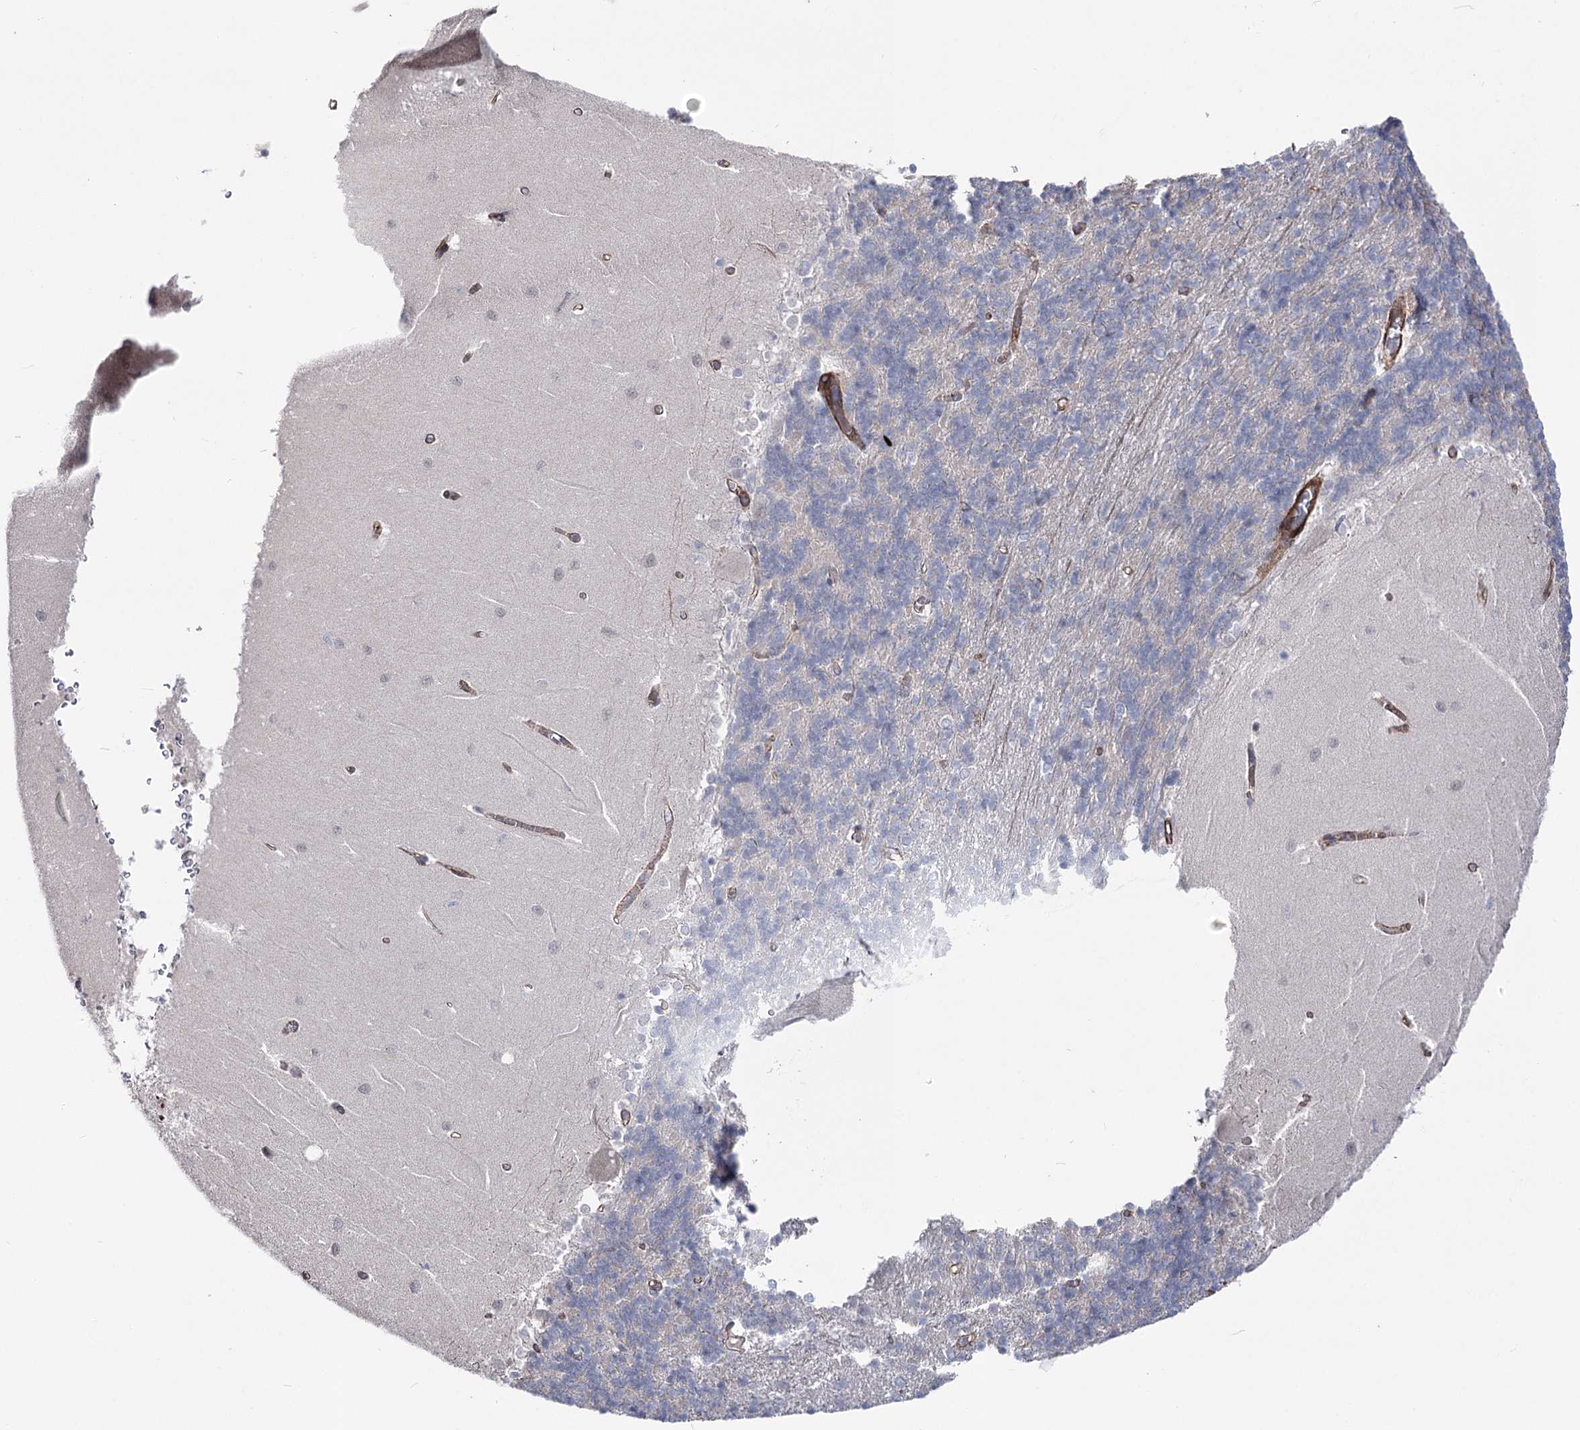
{"staining": {"intensity": "negative", "quantity": "none", "location": "none"}, "tissue": "cerebellum", "cell_type": "Cells in granular layer", "image_type": "normal", "snomed": [{"axis": "morphology", "description": "Normal tissue, NOS"}, {"axis": "topography", "description": "Cerebellum"}], "caption": "IHC micrograph of unremarkable cerebellum: cerebellum stained with DAB displays no significant protein positivity in cells in granular layer. (DAB (3,3'-diaminobenzidine) immunohistochemistry (IHC) visualized using brightfield microscopy, high magnification).", "gene": "ARHGAP20", "patient": {"sex": "male", "age": 37}}